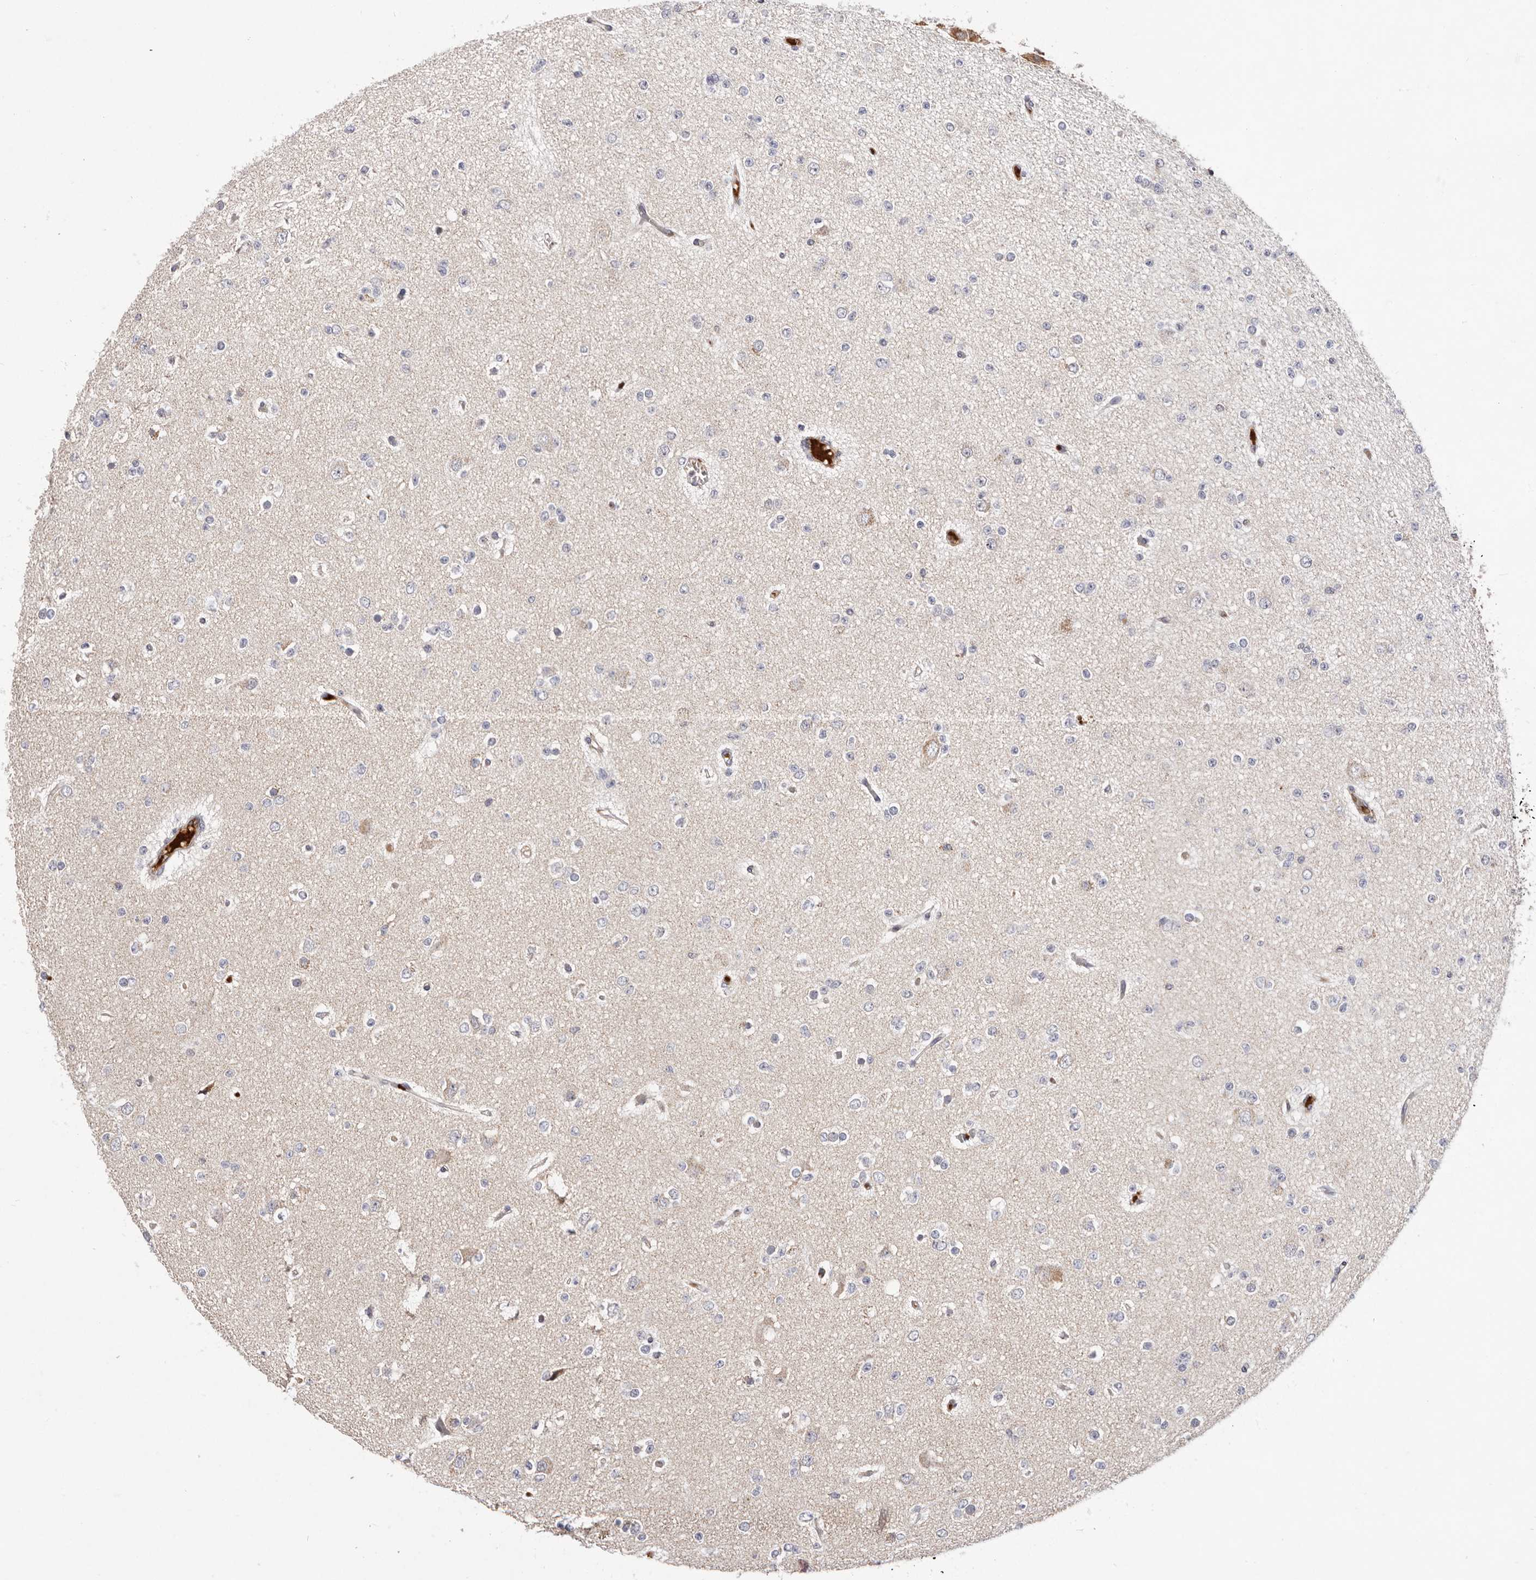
{"staining": {"intensity": "negative", "quantity": "none", "location": "none"}, "tissue": "glioma", "cell_type": "Tumor cells", "image_type": "cancer", "snomed": [{"axis": "morphology", "description": "Glioma, malignant, Low grade"}, {"axis": "topography", "description": "Brain"}], "caption": "IHC image of neoplastic tissue: glioma stained with DAB demonstrates no significant protein expression in tumor cells.", "gene": "RNF213", "patient": {"sex": "female", "age": 22}}